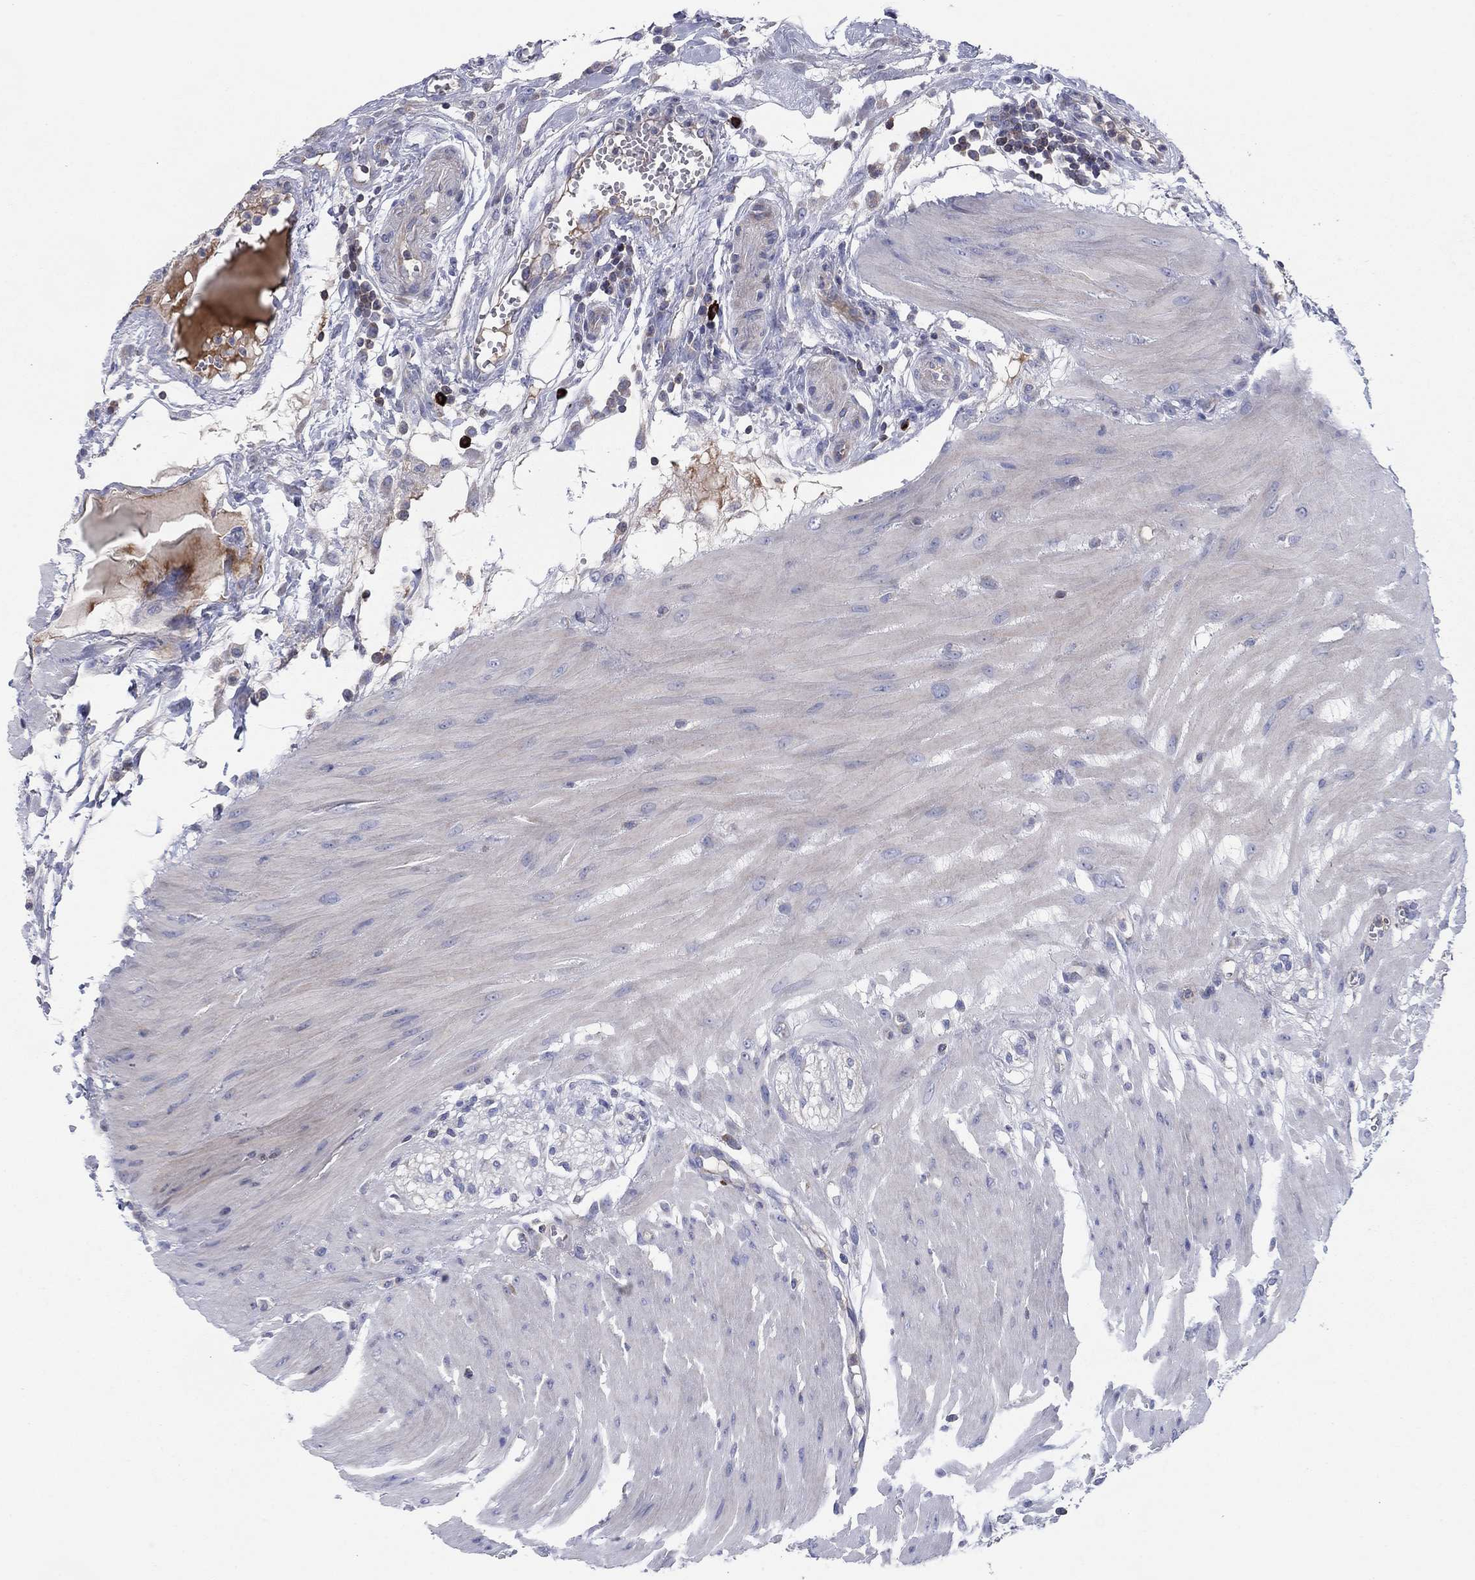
{"staining": {"intensity": "negative", "quantity": "none", "location": "none"}, "tissue": "colon", "cell_type": "Endothelial cells", "image_type": "normal", "snomed": [{"axis": "morphology", "description": "Normal tissue, NOS"}, {"axis": "morphology", "description": "Adenocarcinoma, NOS"}, {"axis": "topography", "description": "Colon"}], "caption": "IHC photomicrograph of unremarkable colon: human colon stained with DAB (3,3'-diaminobenzidine) shows no significant protein expression in endothelial cells.", "gene": "PVR", "patient": {"sex": "male", "age": 65}}